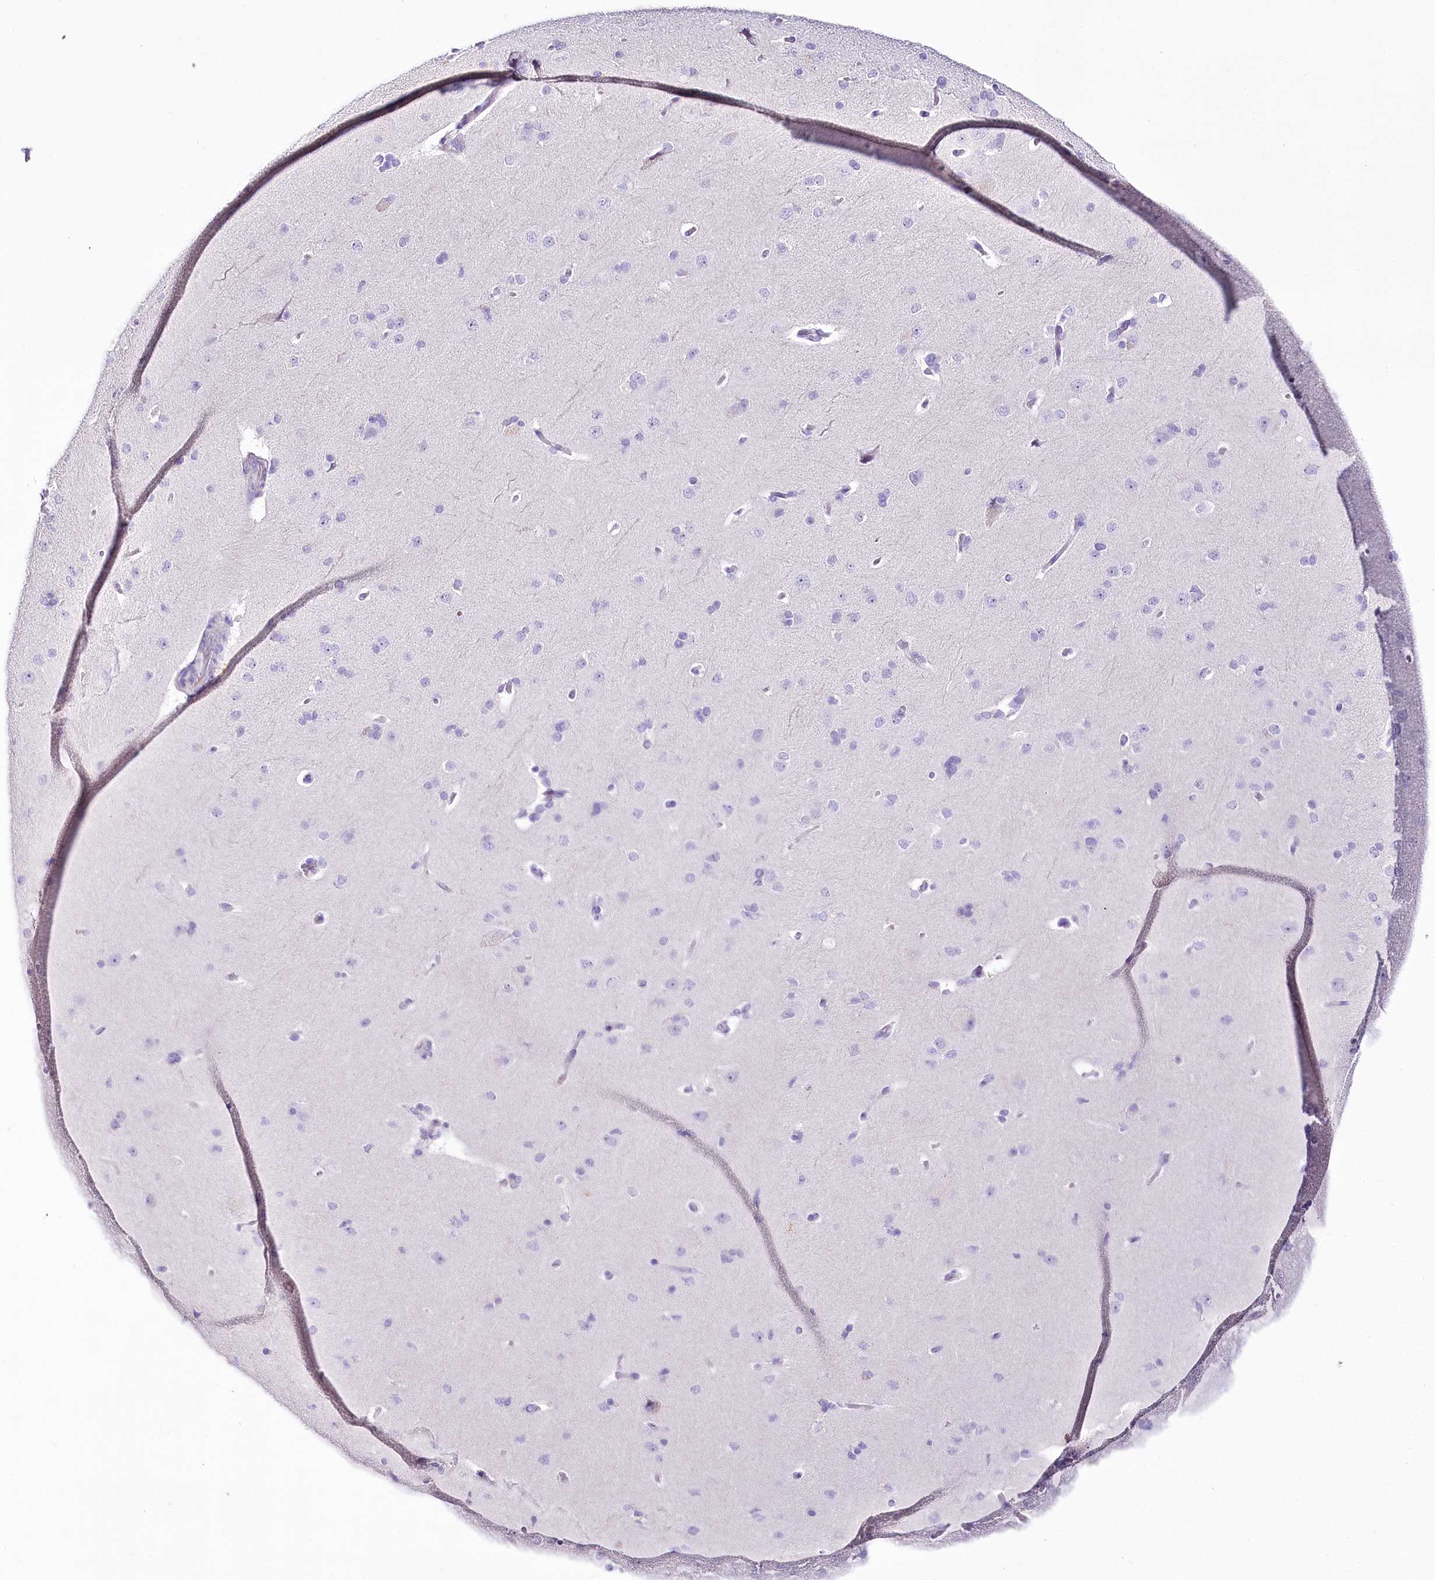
{"staining": {"intensity": "negative", "quantity": "none", "location": "none"}, "tissue": "cerebral cortex", "cell_type": "Endothelial cells", "image_type": "normal", "snomed": [{"axis": "morphology", "description": "Normal tissue, NOS"}, {"axis": "topography", "description": "Cerebral cortex"}], "caption": "Image shows no significant protein expression in endothelial cells of benign cerebral cortex. (Brightfield microscopy of DAB immunohistochemistry (IHC) at high magnification).", "gene": "MYOZ1", "patient": {"sex": "male", "age": 62}}